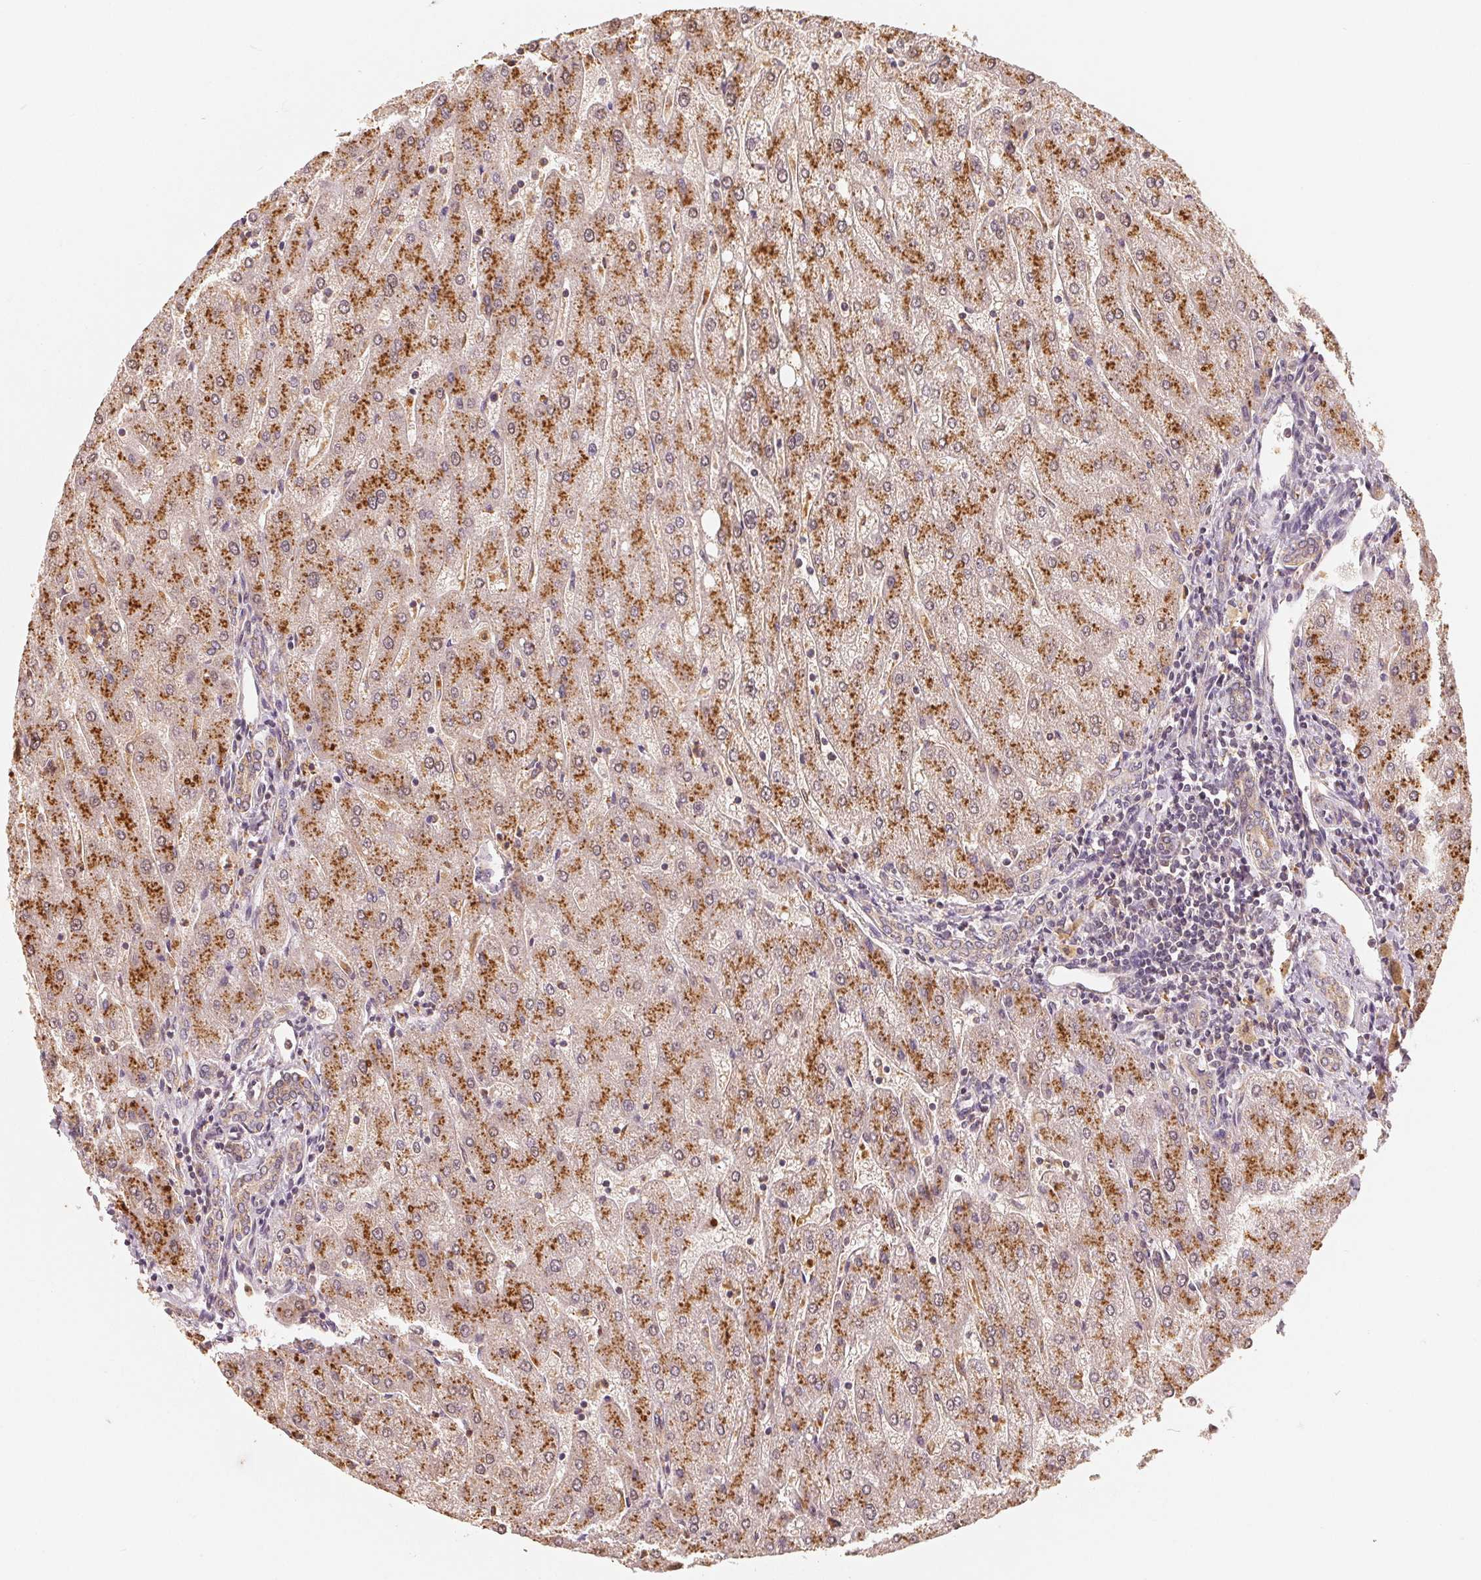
{"staining": {"intensity": "weak", "quantity": ">75%", "location": "cytoplasmic/membranous"}, "tissue": "liver", "cell_type": "Cholangiocytes", "image_type": "normal", "snomed": [{"axis": "morphology", "description": "Normal tissue, NOS"}, {"axis": "topography", "description": "Liver"}], "caption": "IHC micrograph of benign liver: human liver stained using immunohistochemistry (IHC) demonstrates low levels of weak protein expression localized specifically in the cytoplasmic/membranous of cholangiocytes, appearing as a cytoplasmic/membranous brown color.", "gene": "GUSB", "patient": {"sex": "male", "age": 67}}